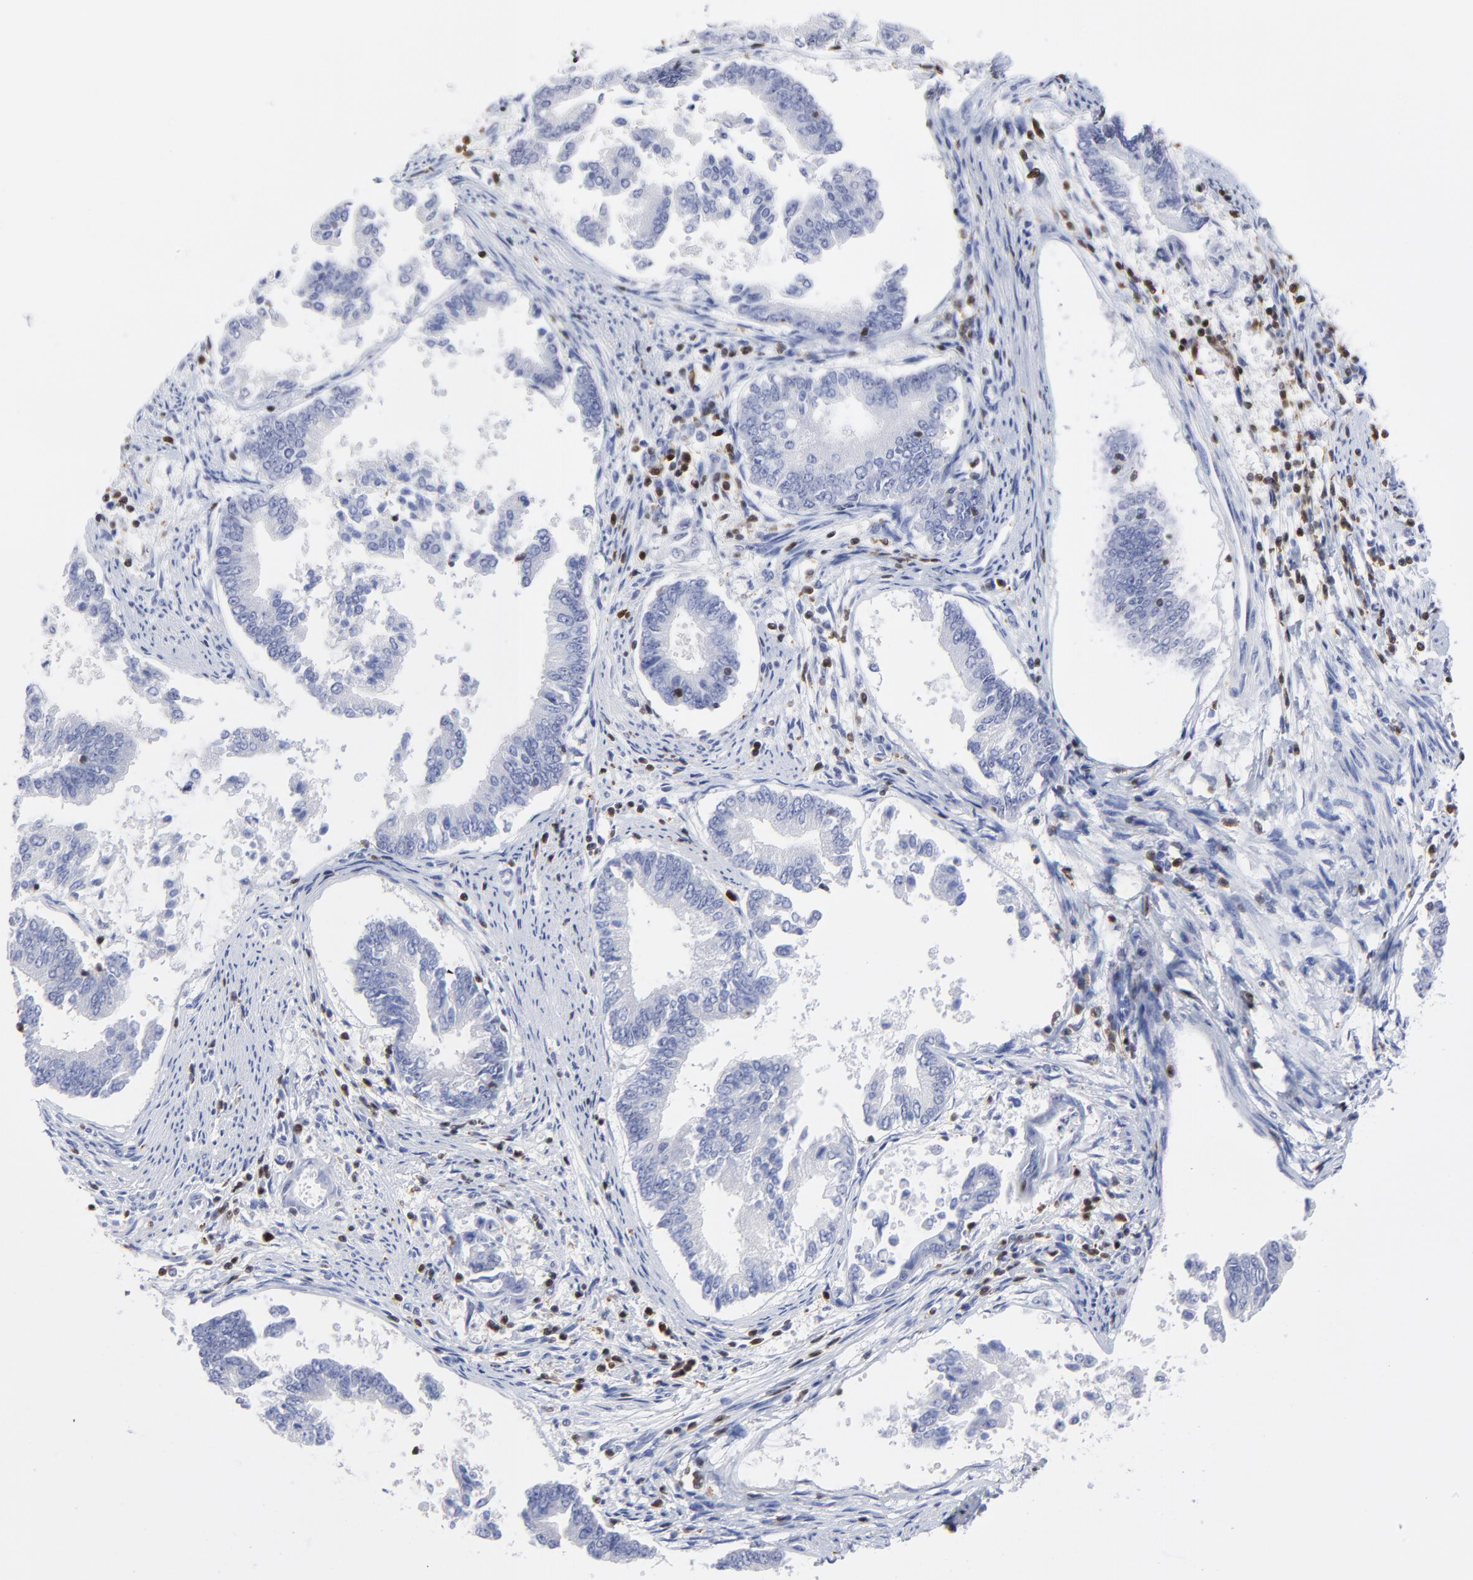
{"staining": {"intensity": "negative", "quantity": "none", "location": "none"}, "tissue": "endometrial cancer", "cell_type": "Tumor cells", "image_type": "cancer", "snomed": [{"axis": "morphology", "description": "Adenocarcinoma, NOS"}, {"axis": "topography", "description": "Endometrium"}], "caption": "A high-resolution image shows immunohistochemistry staining of endometrial cancer, which demonstrates no significant staining in tumor cells.", "gene": "ZAP70", "patient": {"sex": "female", "age": 63}}